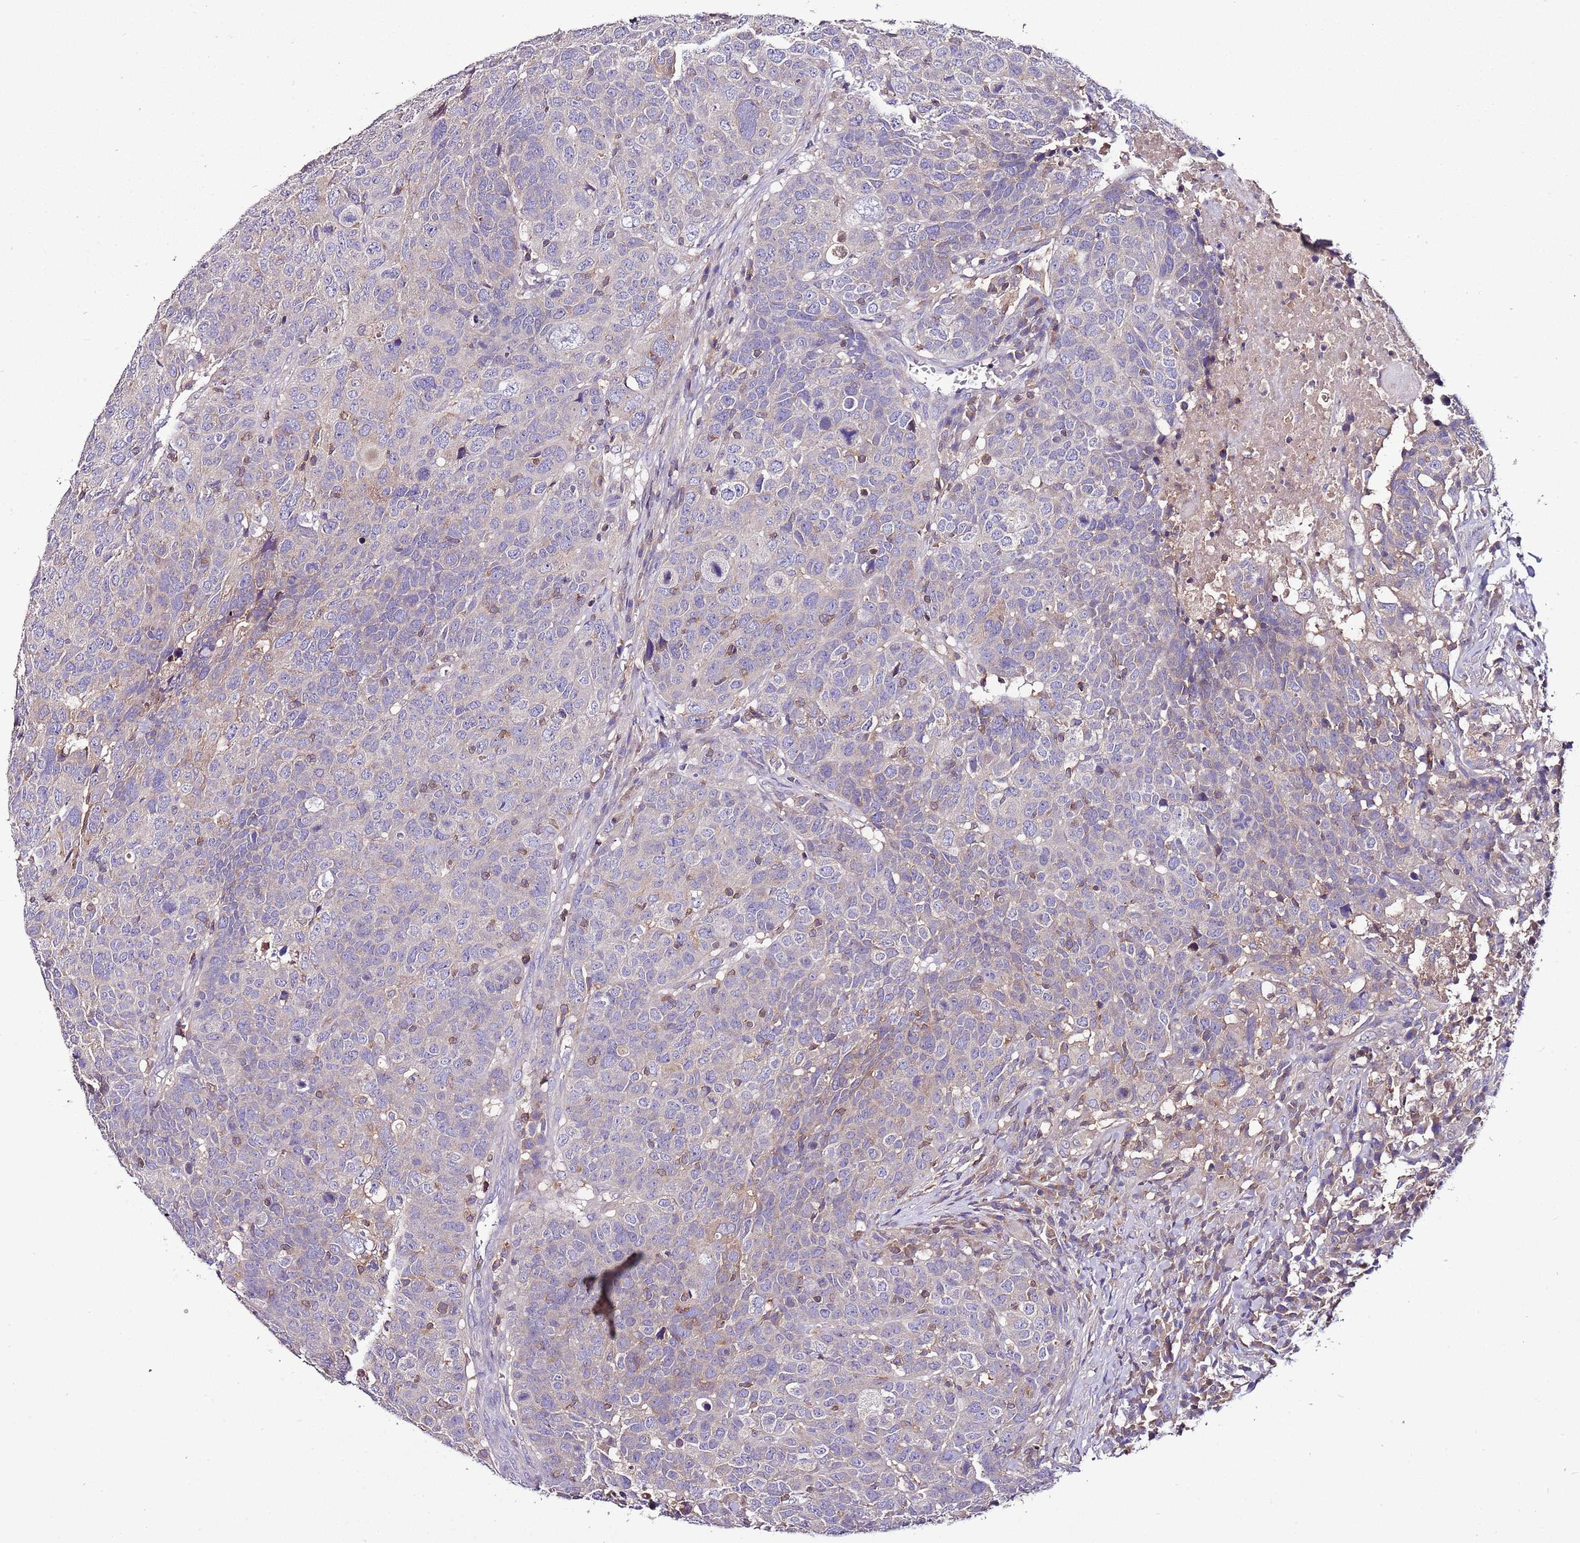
{"staining": {"intensity": "negative", "quantity": "none", "location": "none"}, "tissue": "head and neck cancer", "cell_type": "Tumor cells", "image_type": "cancer", "snomed": [{"axis": "morphology", "description": "Normal tissue, NOS"}, {"axis": "morphology", "description": "Squamous cell carcinoma, NOS"}, {"axis": "topography", "description": "Skeletal muscle"}, {"axis": "topography", "description": "Vascular tissue"}, {"axis": "topography", "description": "Peripheral nerve tissue"}, {"axis": "topography", "description": "Head-Neck"}], "caption": "Immunohistochemical staining of human head and neck squamous cell carcinoma demonstrates no significant staining in tumor cells.", "gene": "IGIP", "patient": {"sex": "male", "age": 66}}